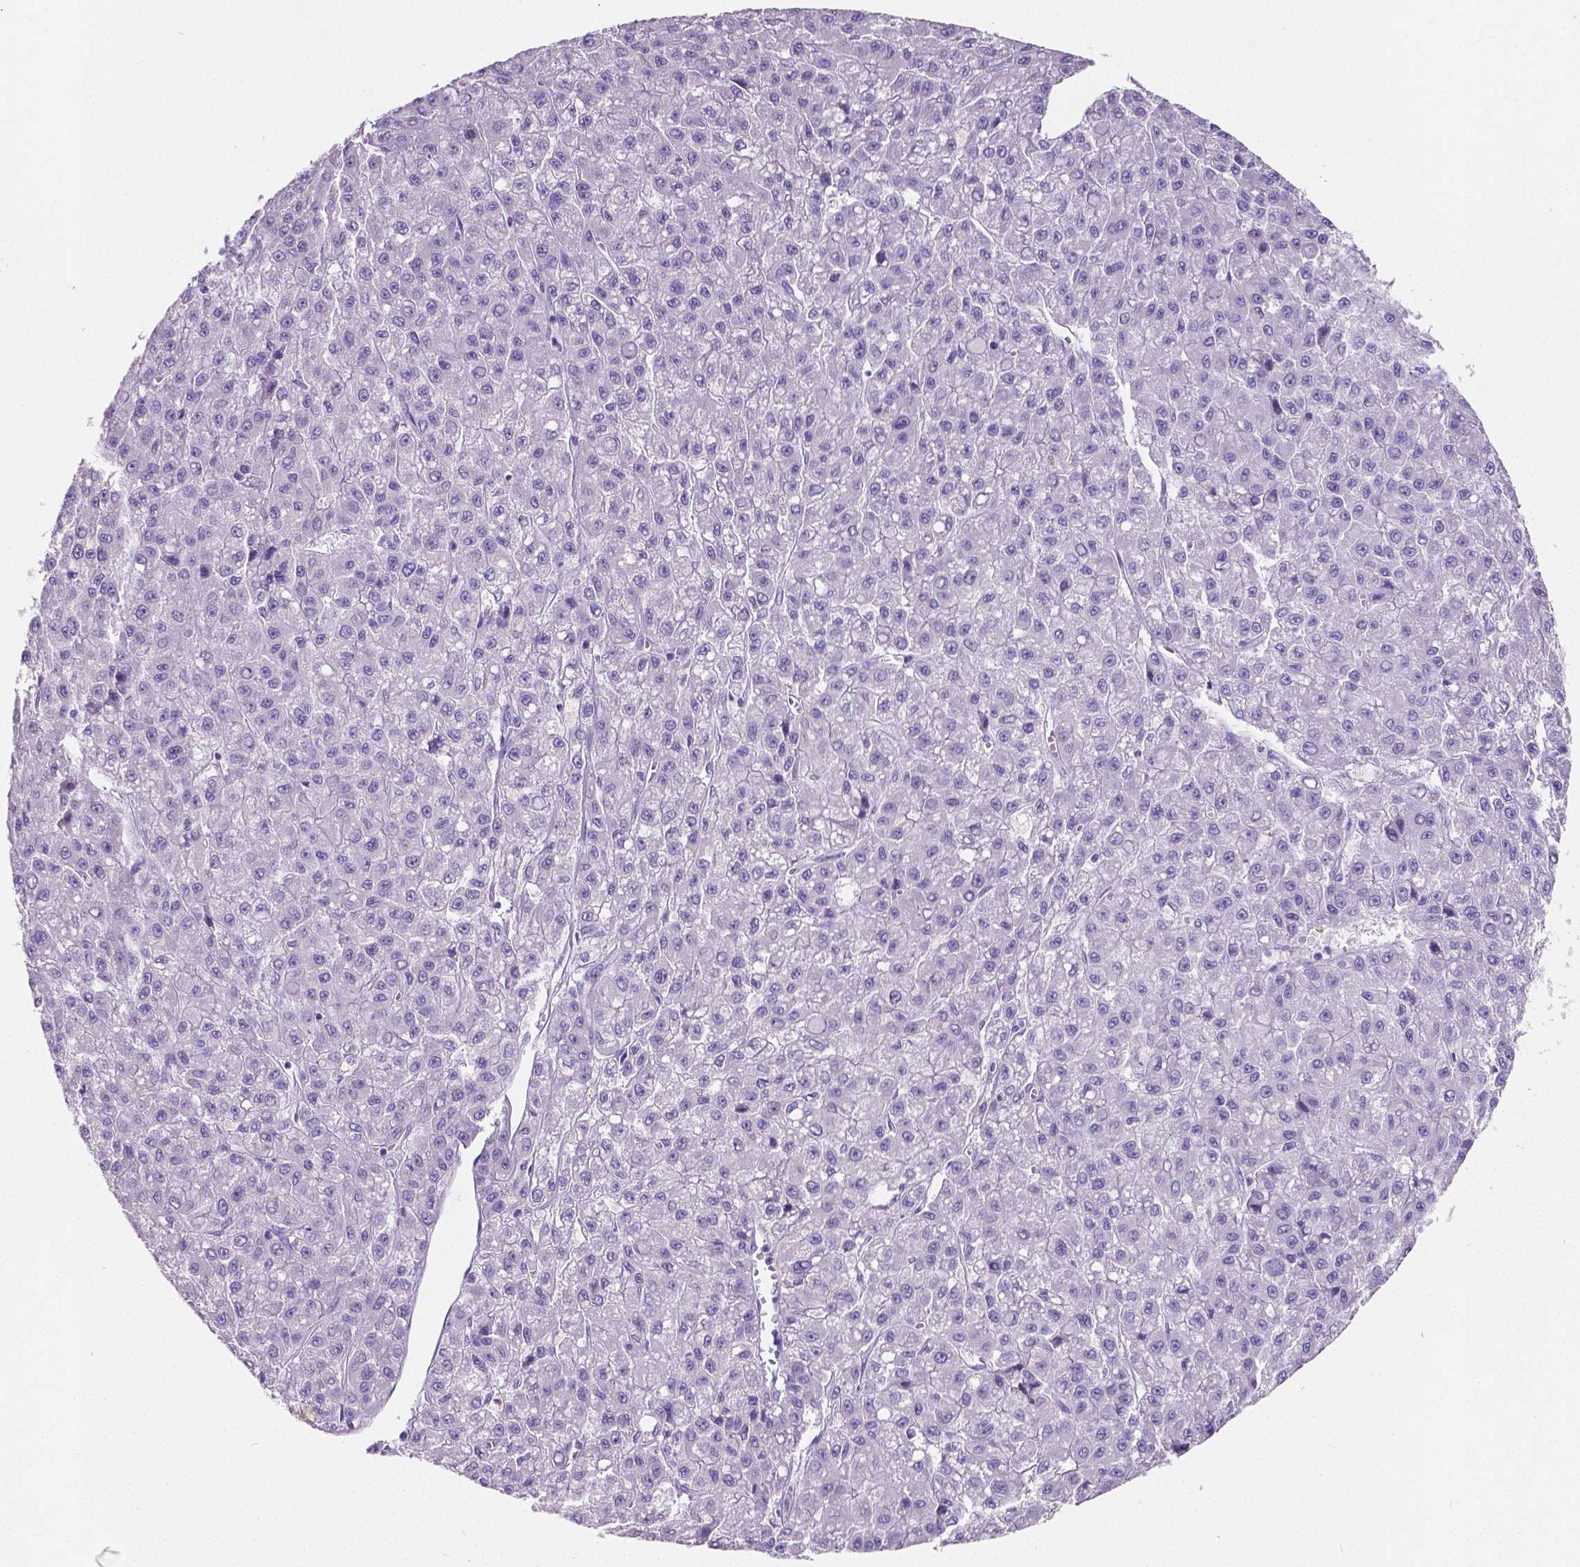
{"staining": {"intensity": "negative", "quantity": "none", "location": "none"}, "tissue": "liver cancer", "cell_type": "Tumor cells", "image_type": "cancer", "snomed": [{"axis": "morphology", "description": "Carcinoma, Hepatocellular, NOS"}, {"axis": "topography", "description": "Liver"}], "caption": "Tumor cells show no significant protein staining in hepatocellular carcinoma (liver). (Brightfield microscopy of DAB (3,3'-diaminobenzidine) immunohistochemistry at high magnification).", "gene": "SATB2", "patient": {"sex": "male", "age": 70}}